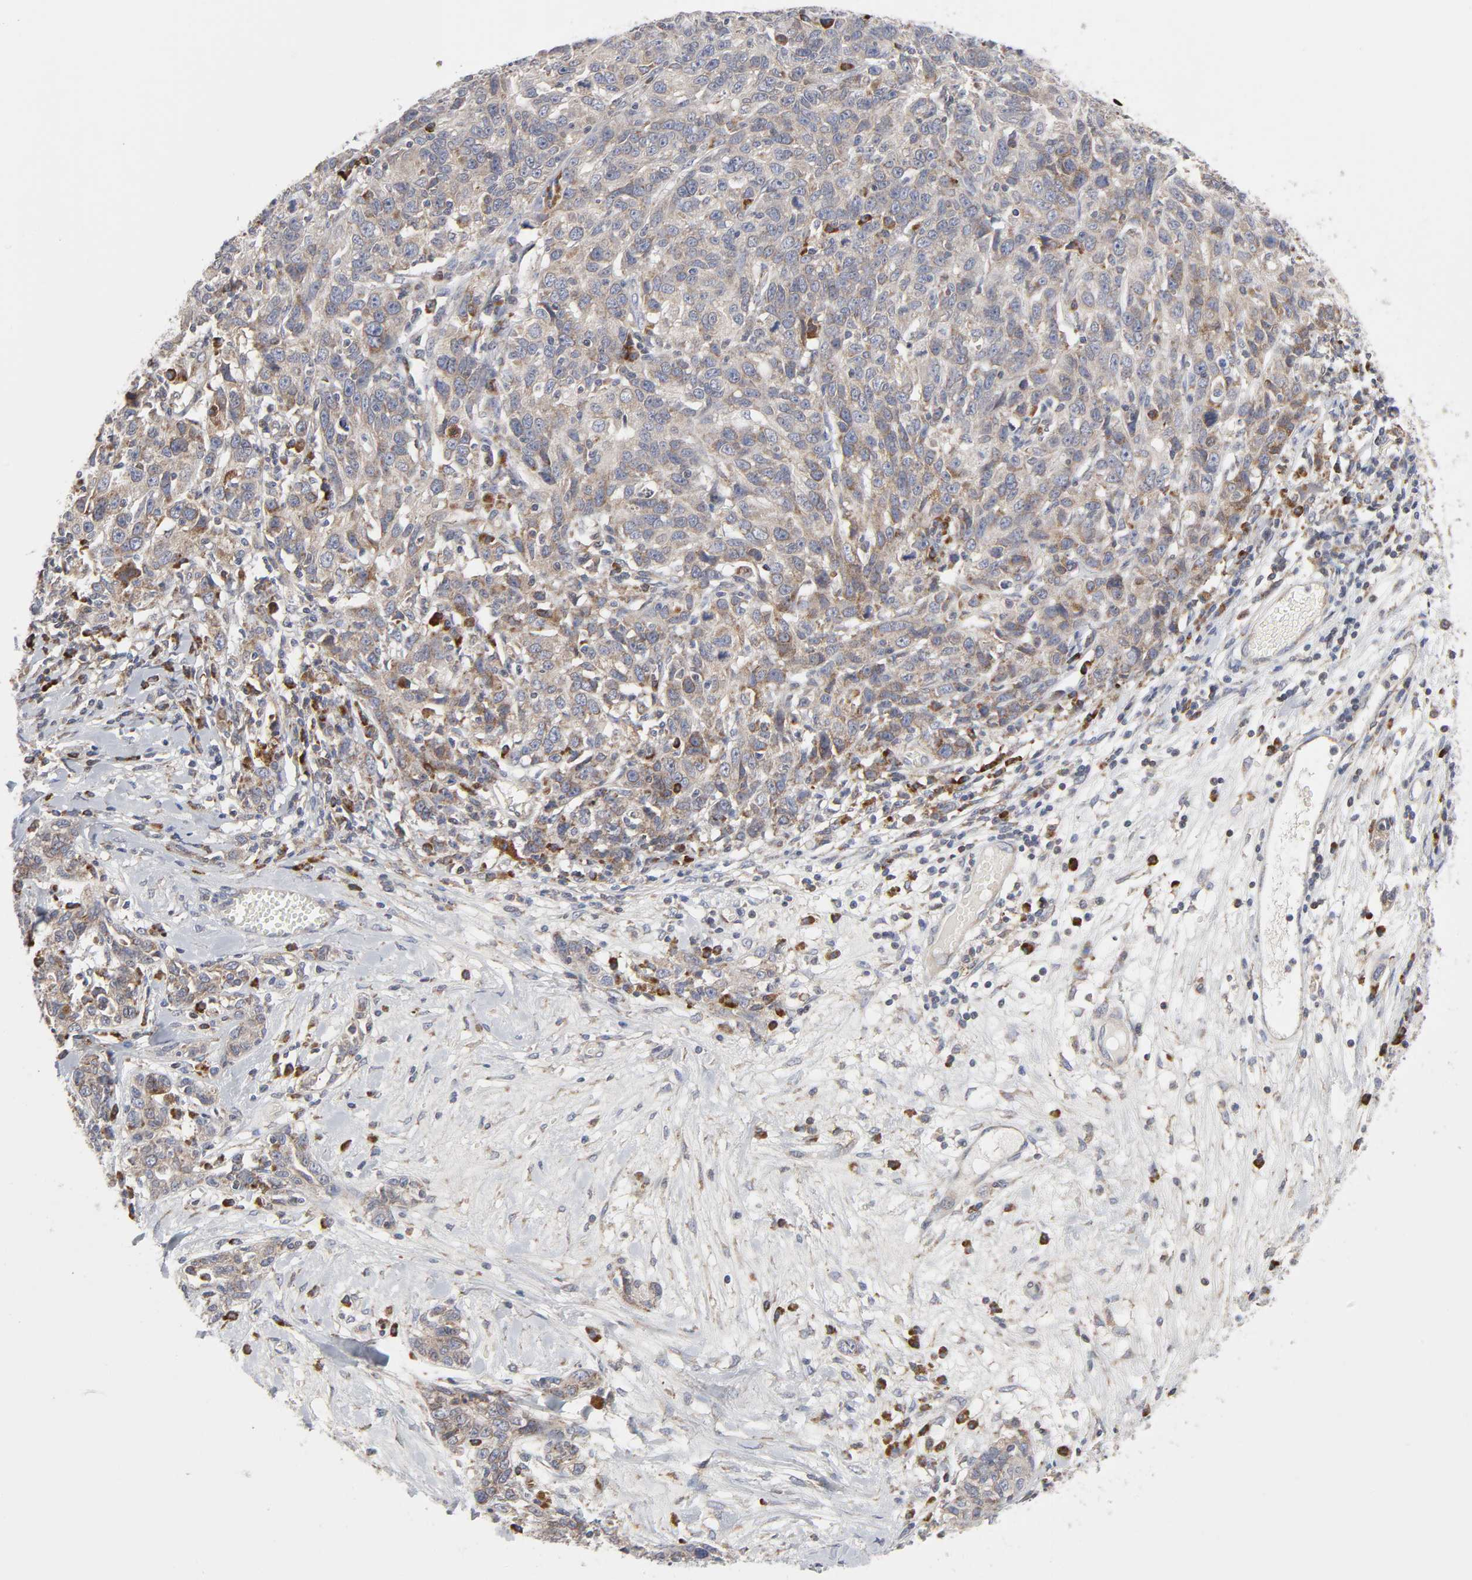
{"staining": {"intensity": "weak", "quantity": ">75%", "location": "cytoplasmic/membranous"}, "tissue": "ovarian cancer", "cell_type": "Tumor cells", "image_type": "cancer", "snomed": [{"axis": "morphology", "description": "Cystadenocarcinoma, serous, NOS"}, {"axis": "topography", "description": "Ovary"}], "caption": "A brown stain shows weak cytoplasmic/membranous expression of a protein in ovarian cancer (serous cystadenocarcinoma) tumor cells. (DAB (3,3'-diaminobenzidine) IHC with brightfield microscopy, high magnification).", "gene": "IL4R", "patient": {"sex": "female", "age": 71}}